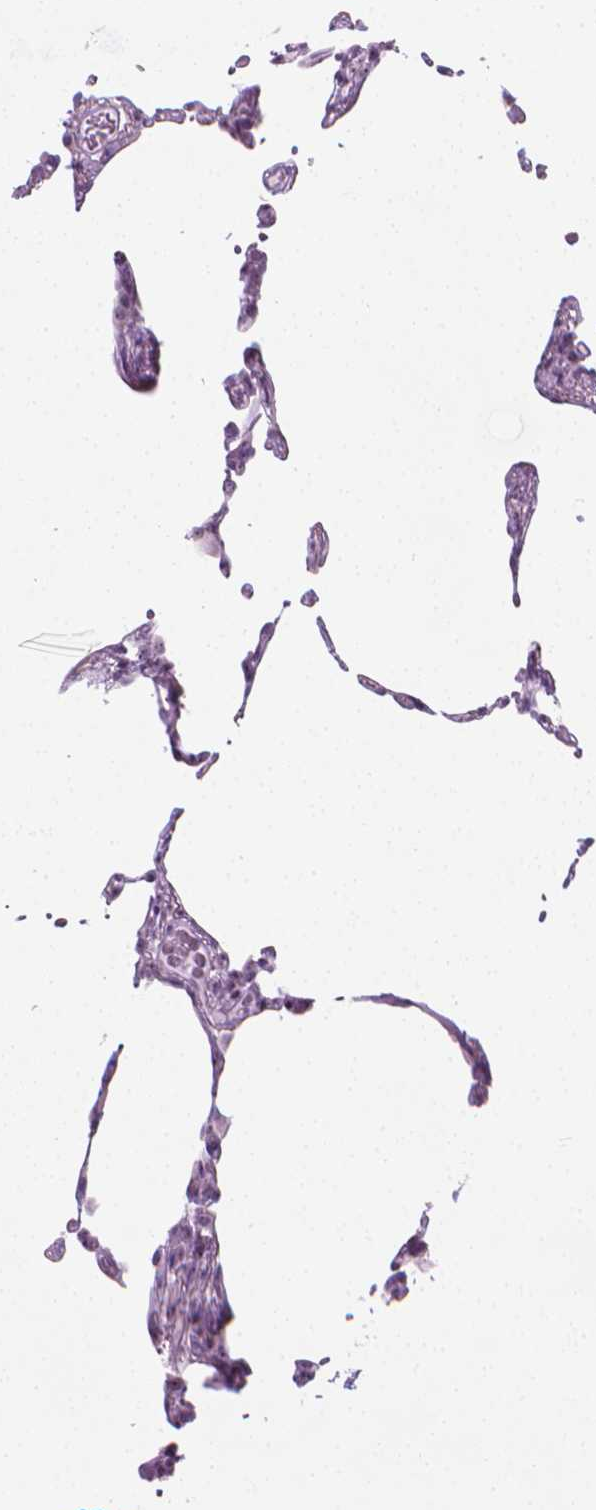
{"staining": {"intensity": "negative", "quantity": "none", "location": "none"}, "tissue": "lung", "cell_type": "Alveolar cells", "image_type": "normal", "snomed": [{"axis": "morphology", "description": "Normal tissue, NOS"}, {"axis": "topography", "description": "Lung"}], "caption": "The photomicrograph displays no staining of alveolar cells in benign lung. (Stains: DAB (3,3'-diaminobenzidine) immunohistochemistry with hematoxylin counter stain, Microscopy: brightfield microscopy at high magnification).", "gene": "NOL7", "patient": {"sex": "female", "age": 57}}